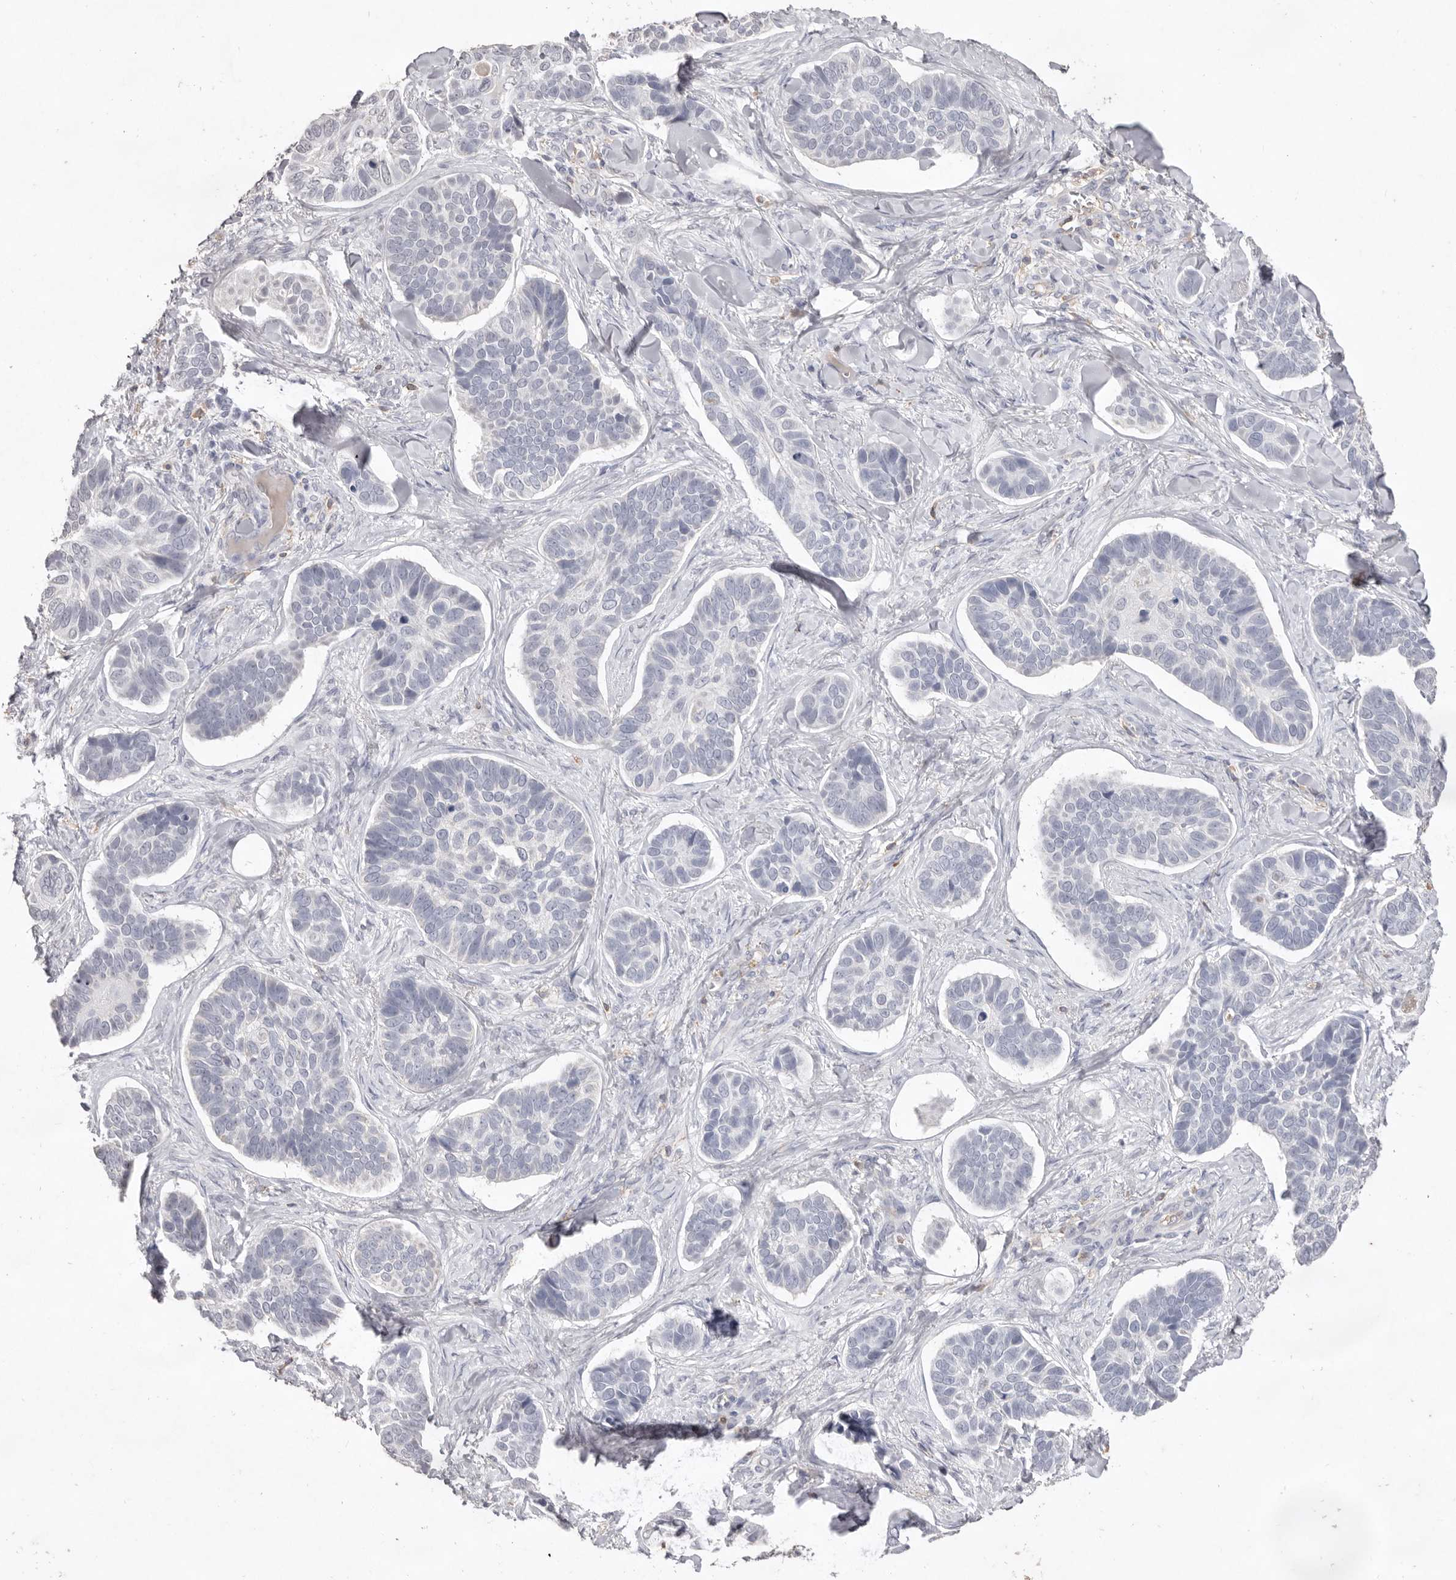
{"staining": {"intensity": "negative", "quantity": "none", "location": "none"}, "tissue": "skin cancer", "cell_type": "Tumor cells", "image_type": "cancer", "snomed": [{"axis": "morphology", "description": "Basal cell carcinoma"}, {"axis": "topography", "description": "Skin"}], "caption": "Immunohistochemistry image of neoplastic tissue: skin cancer stained with DAB demonstrates no significant protein staining in tumor cells.", "gene": "ZYG11B", "patient": {"sex": "male", "age": 62}}